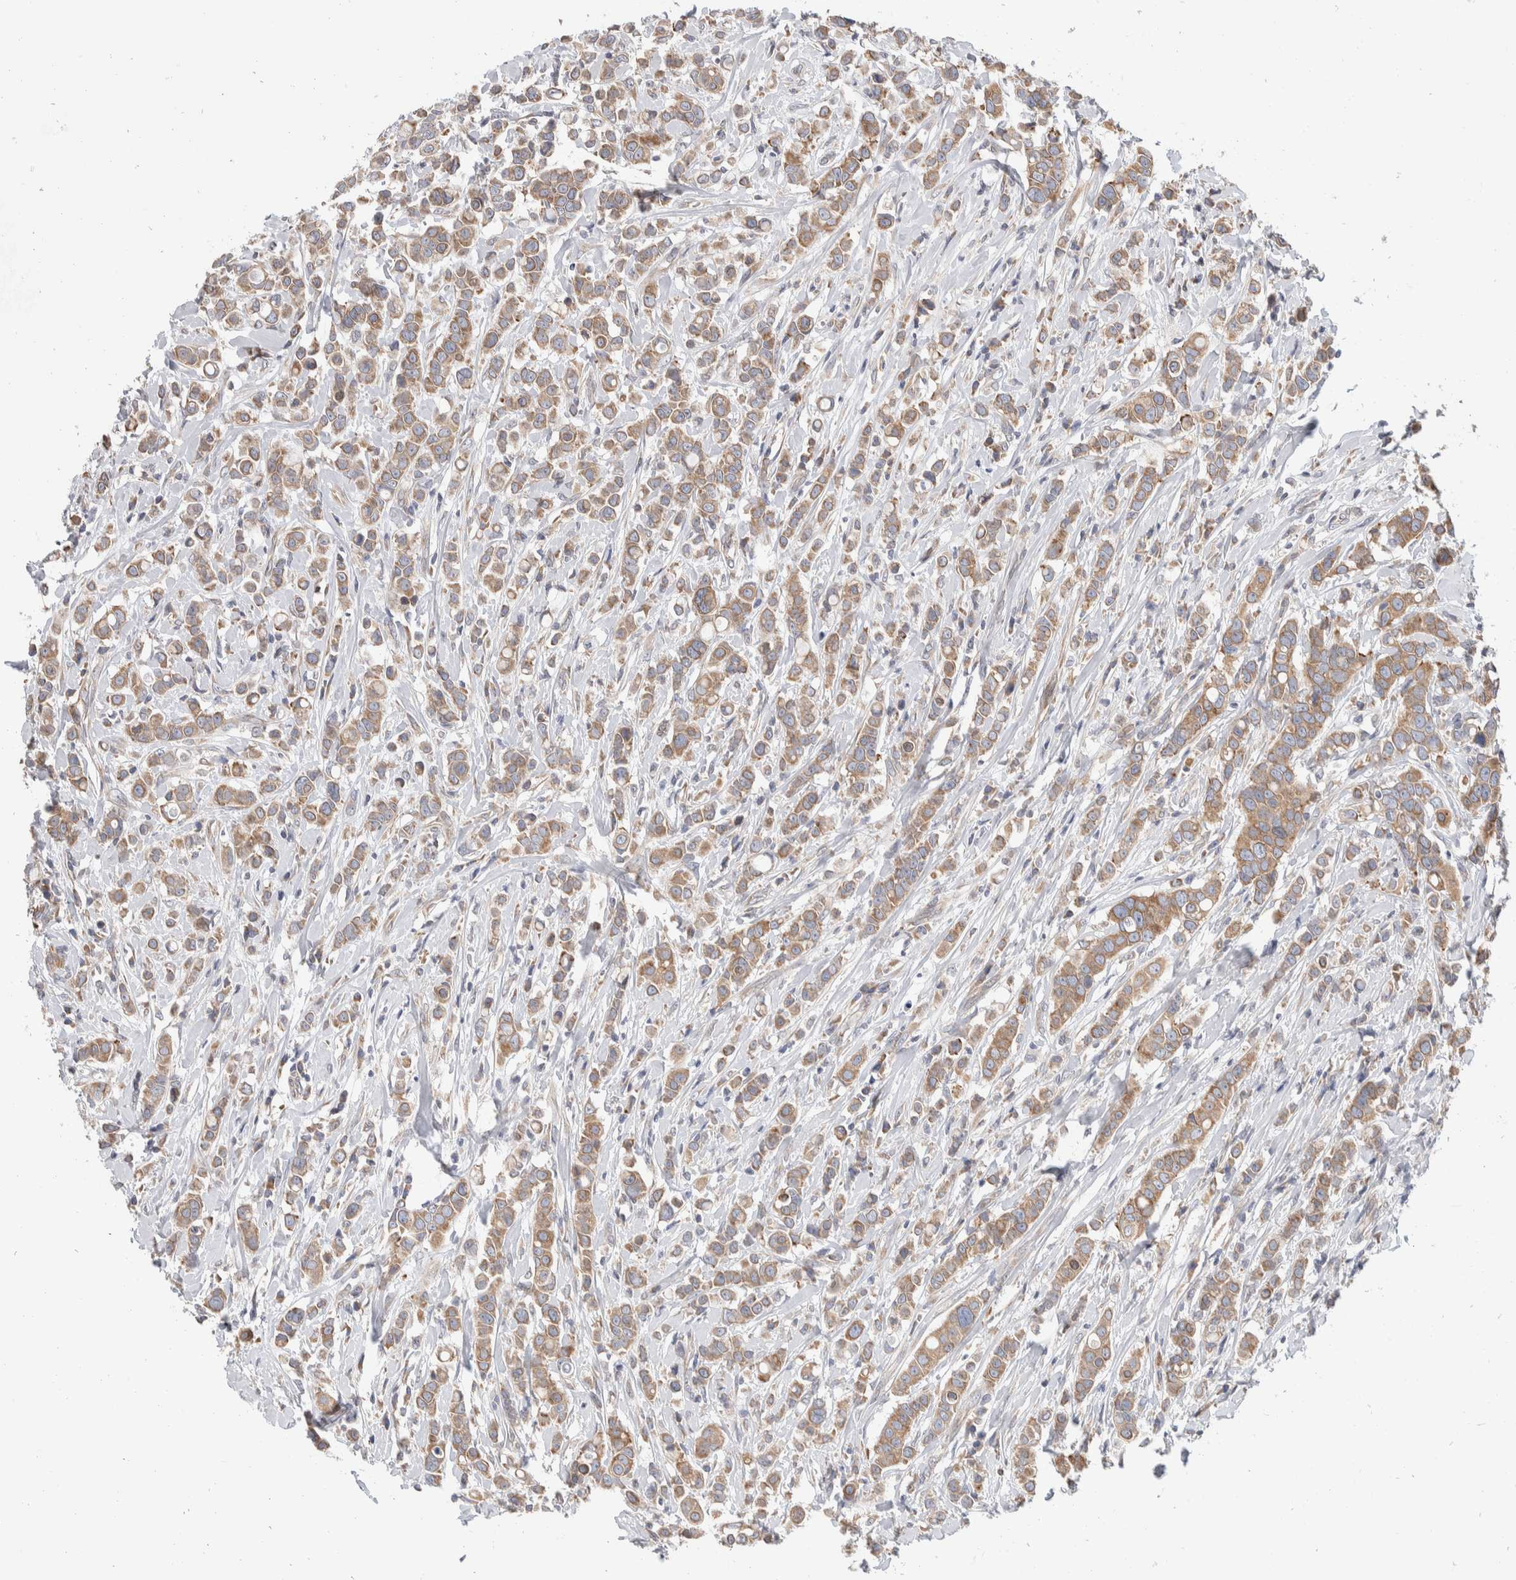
{"staining": {"intensity": "moderate", "quantity": ">75%", "location": "cytoplasmic/membranous"}, "tissue": "breast cancer", "cell_type": "Tumor cells", "image_type": "cancer", "snomed": [{"axis": "morphology", "description": "Duct carcinoma"}, {"axis": "topography", "description": "Breast"}], "caption": "A brown stain shows moderate cytoplasmic/membranous expression of a protein in infiltrating ductal carcinoma (breast) tumor cells.", "gene": "TMEM245", "patient": {"sex": "female", "age": 27}}